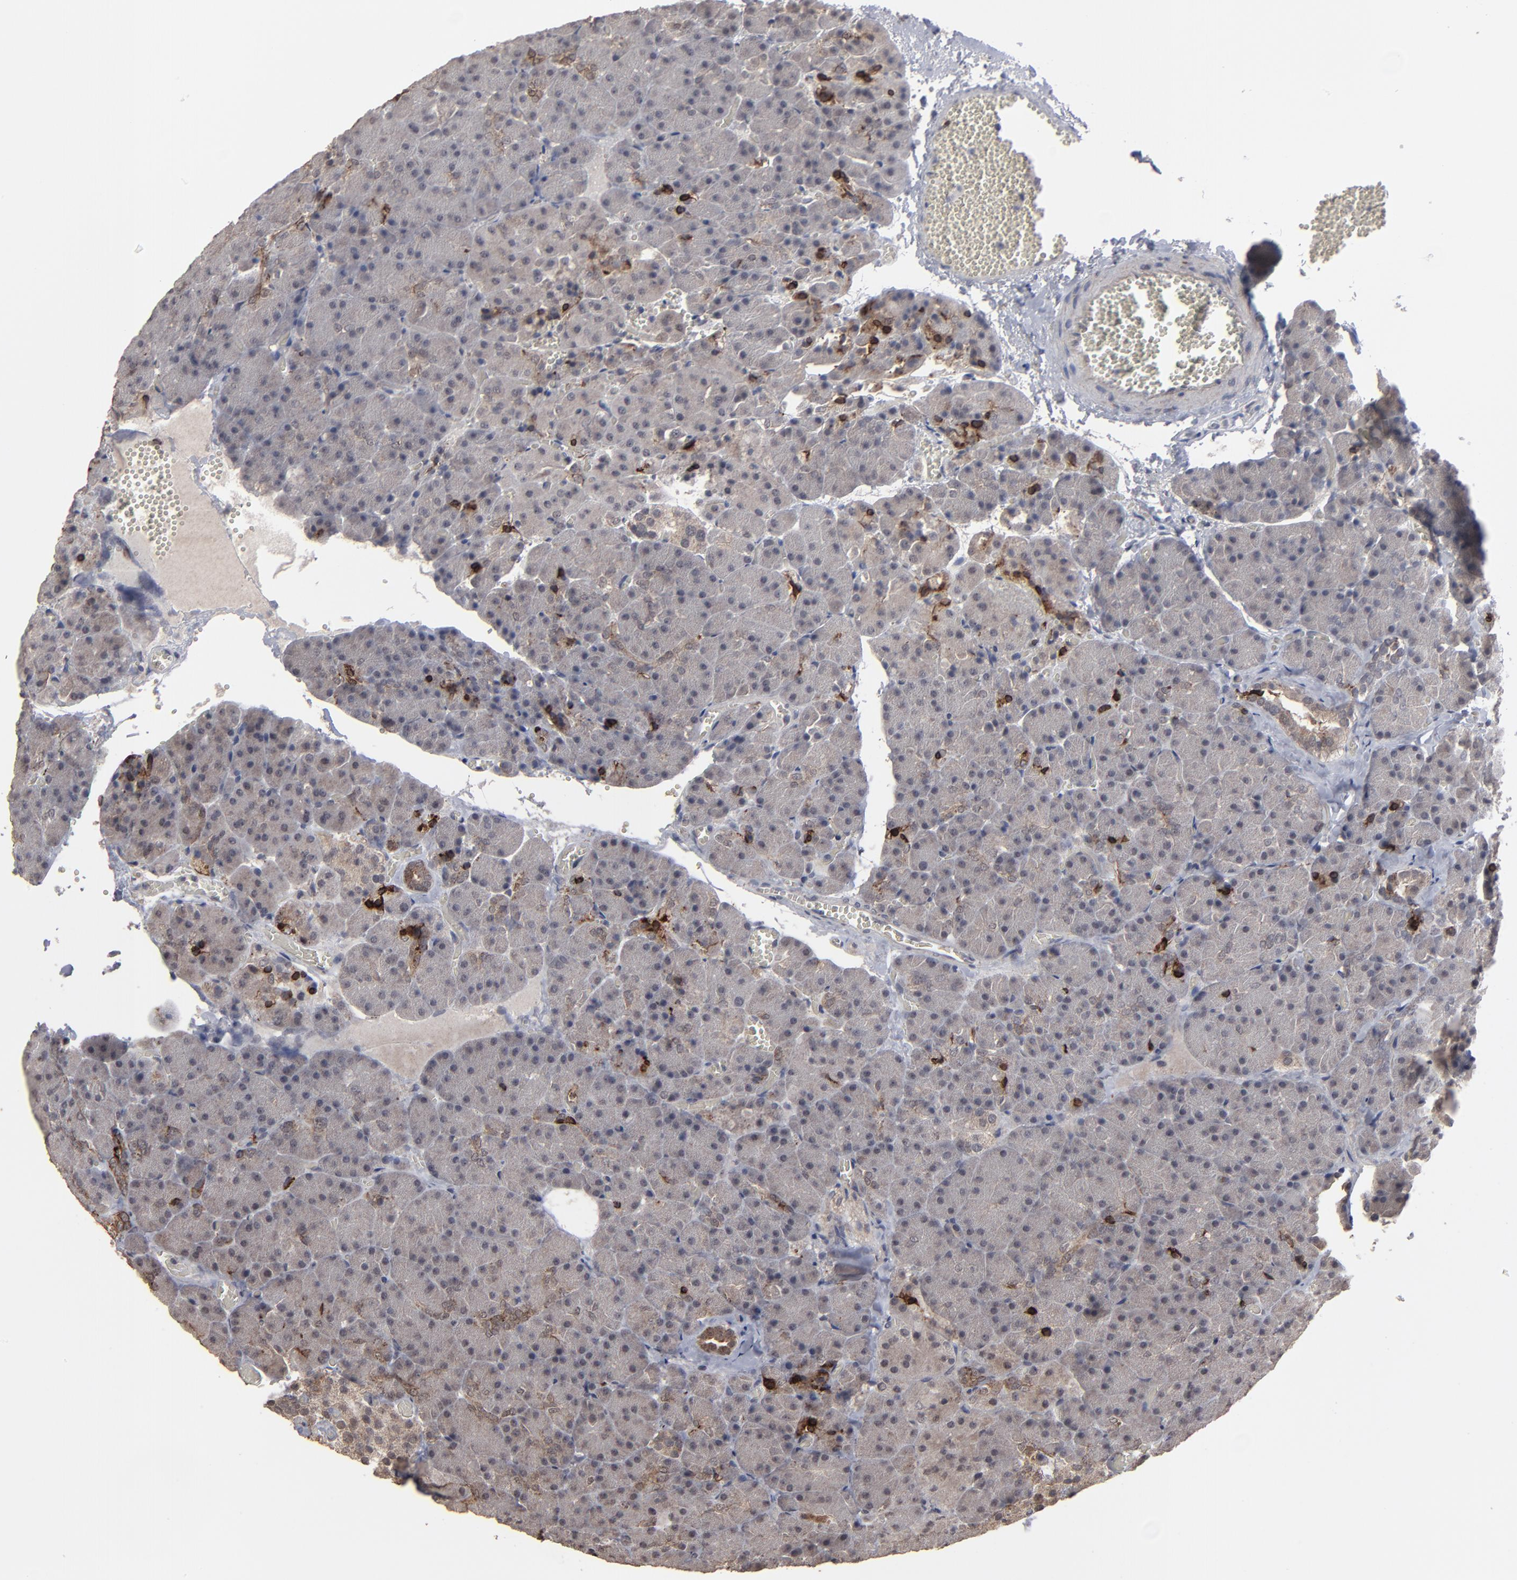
{"staining": {"intensity": "weak", "quantity": ">75%", "location": "cytoplasmic/membranous"}, "tissue": "carcinoid", "cell_type": "Tumor cells", "image_type": "cancer", "snomed": [{"axis": "morphology", "description": "Normal tissue, NOS"}, {"axis": "morphology", "description": "Carcinoid, malignant, NOS"}, {"axis": "topography", "description": "Pancreas"}], "caption": "IHC histopathology image of neoplastic tissue: carcinoid stained using immunohistochemistry demonstrates low levels of weak protein expression localized specifically in the cytoplasmic/membranous of tumor cells, appearing as a cytoplasmic/membranous brown color.", "gene": "SLC22A17", "patient": {"sex": "female", "age": 35}}